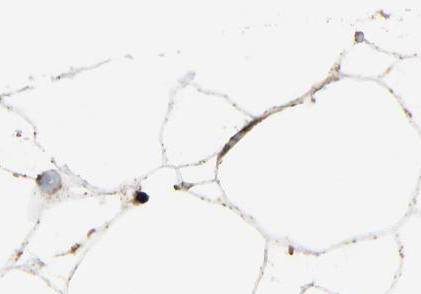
{"staining": {"intensity": "strong", "quantity": ">75%", "location": "cytoplasmic/membranous"}, "tissue": "adipose tissue", "cell_type": "Adipocytes", "image_type": "normal", "snomed": [{"axis": "morphology", "description": "Normal tissue, NOS"}, {"axis": "morphology", "description": "Duct carcinoma"}, {"axis": "topography", "description": "Breast"}, {"axis": "topography", "description": "Adipose tissue"}], "caption": "Protein analysis of benign adipose tissue demonstrates strong cytoplasmic/membranous expression in approximately >75% of adipocytes.", "gene": "RHOJ", "patient": {"sex": "female", "age": 37}}